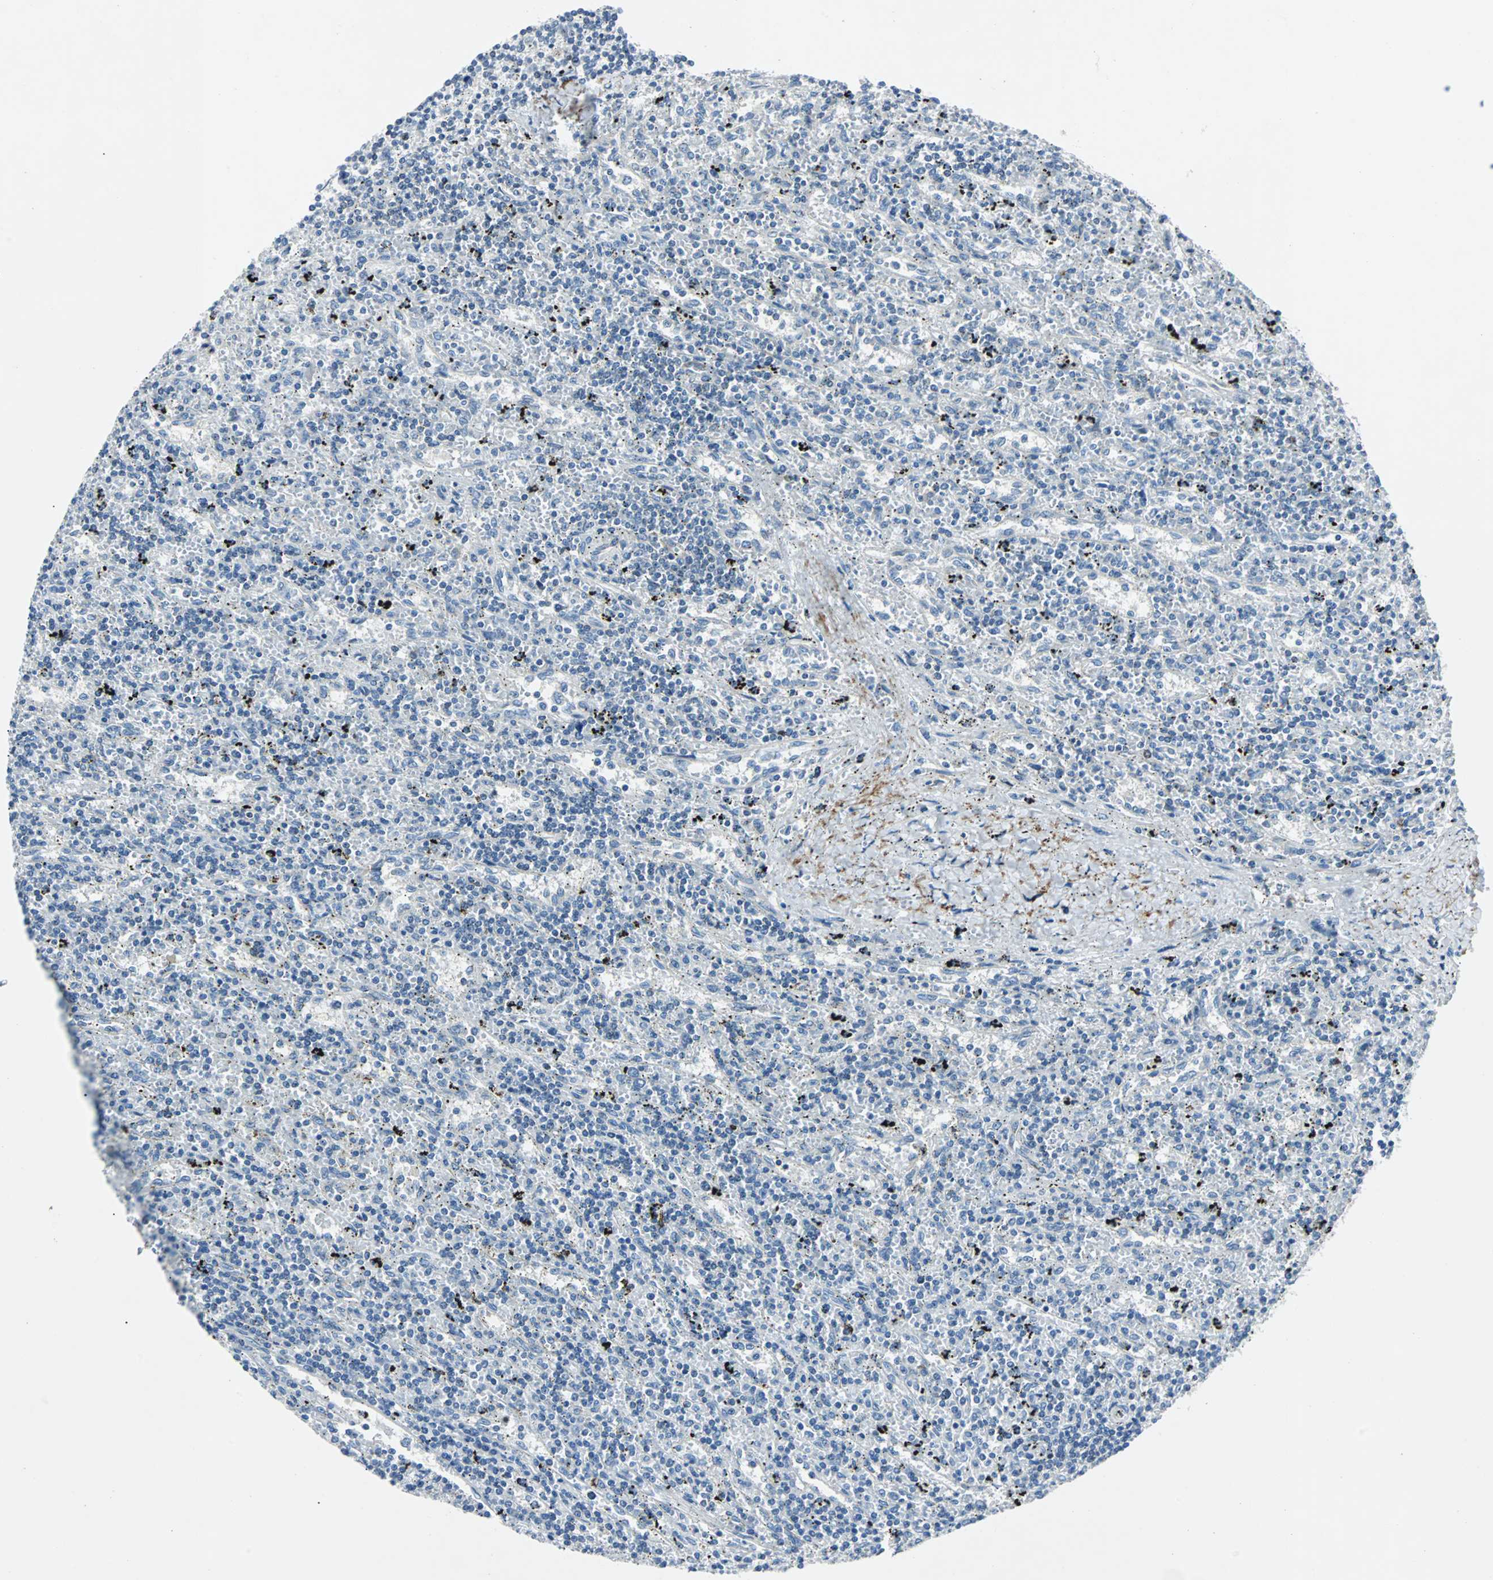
{"staining": {"intensity": "negative", "quantity": "none", "location": "none"}, "tissue": "lymphoma", "cell_type": "Tumor cells", "image_type": "cancer", "snomed": [{"axis": "morphology", "description": "Malignant lymphoma, non-Hodgkin's type, Low grade"}, {"axis": "topography", "description": "Spleen"}], "caption": "Tumor cells are negative for brown protein staining in lymphoma. (Immunohistochemistry, brightfield microscopy, high magnification).", "gene": "BBC3", "patient": {"sex": "male", "age": 76}}